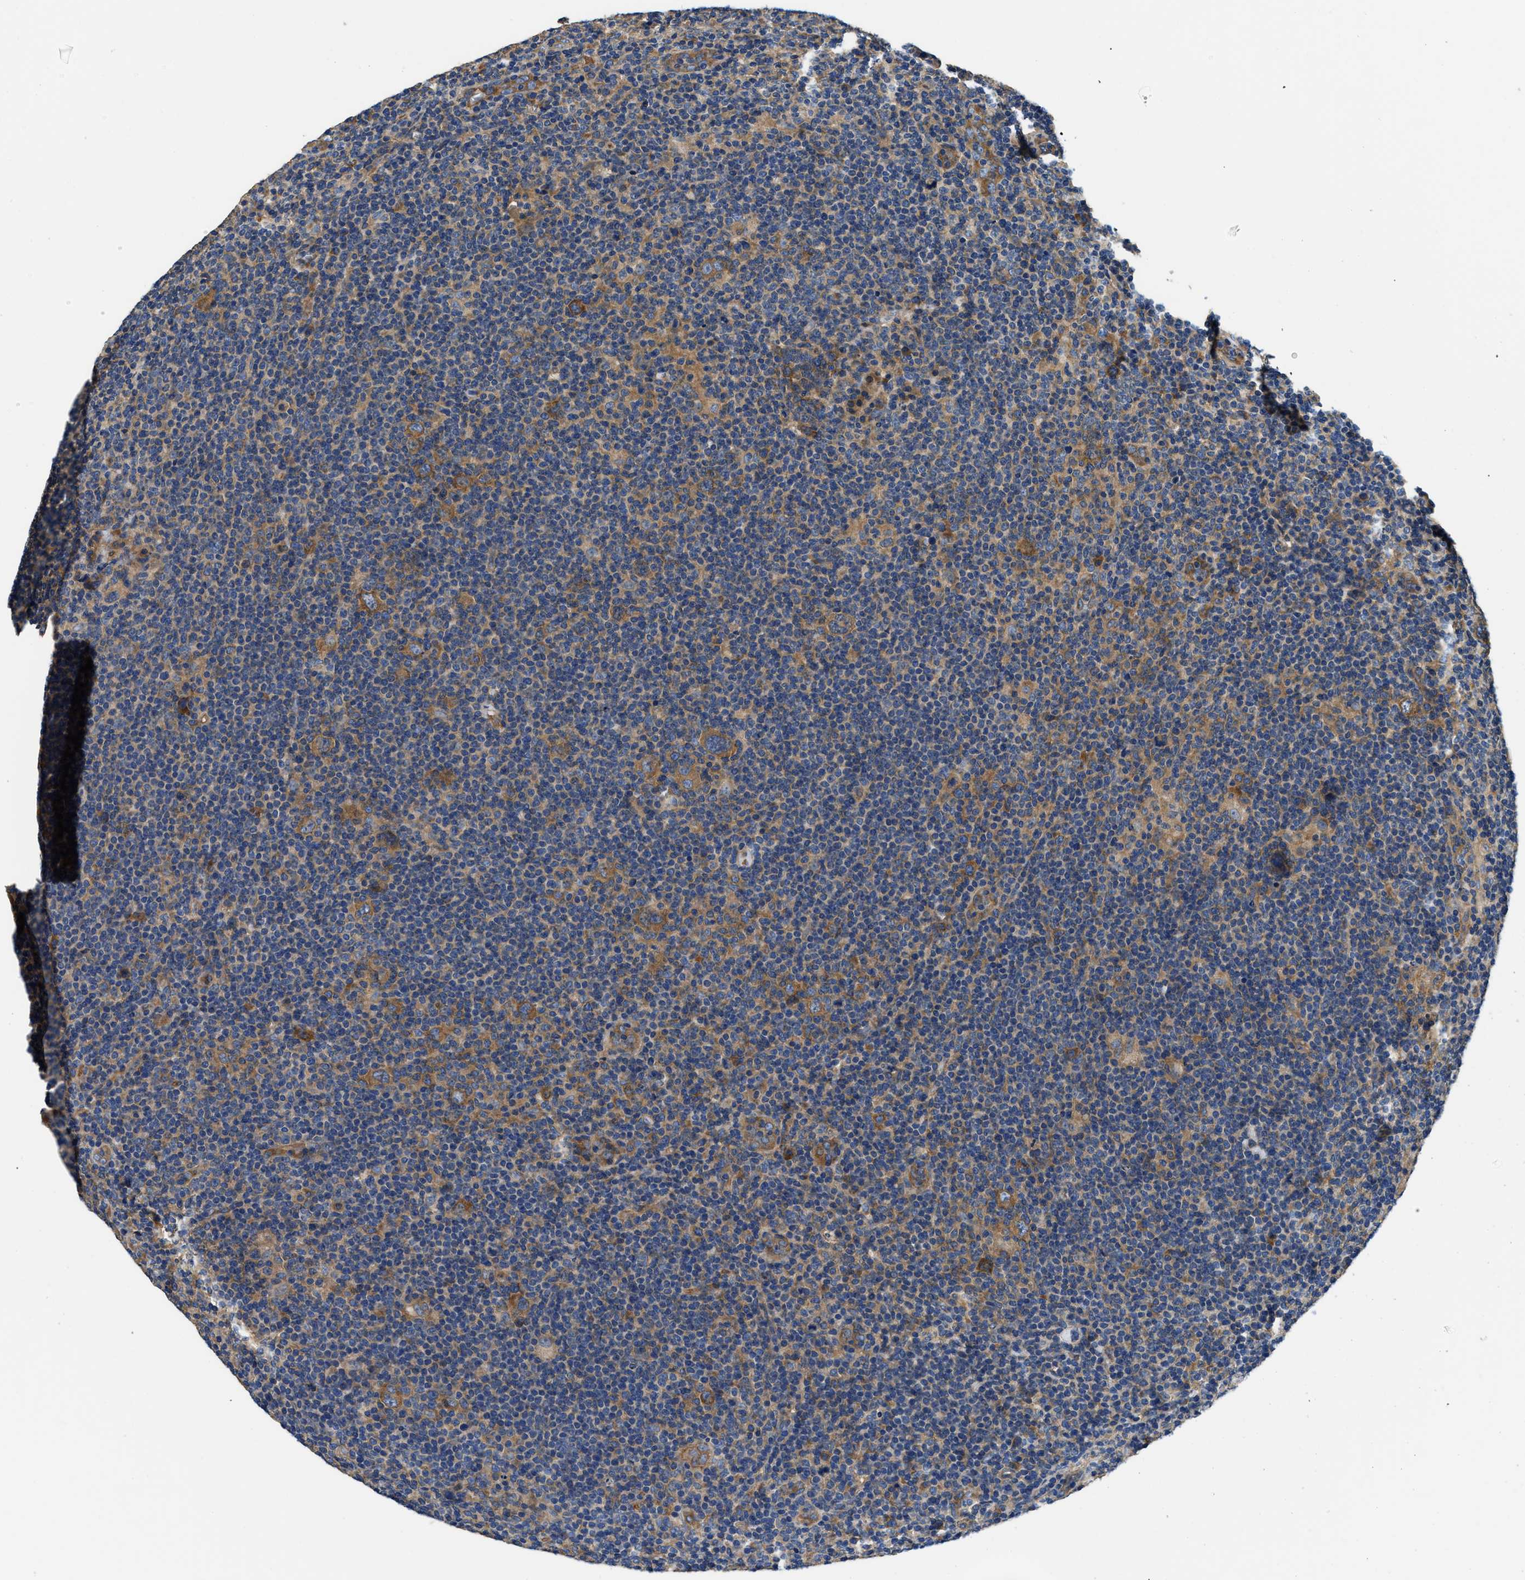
{"staining": {"intensity": "moderate", "quantity": ">75%", "location": "cytoplasmic/membranous"}, "tissue": "lymphoma", "cell_type": "Tumor cells", "image_type": "cancer", "snomed": [{"axis": "morphology", "description": "Hodgkin's disease, NOS"}, {"axis": "topography", "description": "Lymph node"}], "caption": "Immunohistochemistry (DAB) staining of human Hodgkin's disease exhibits moderate cytoplasmic/membranous protein staining in approximately >75% of tumor cells.", "gene": "CSDE1", "patient": {"sex": "female", "age": 57}}